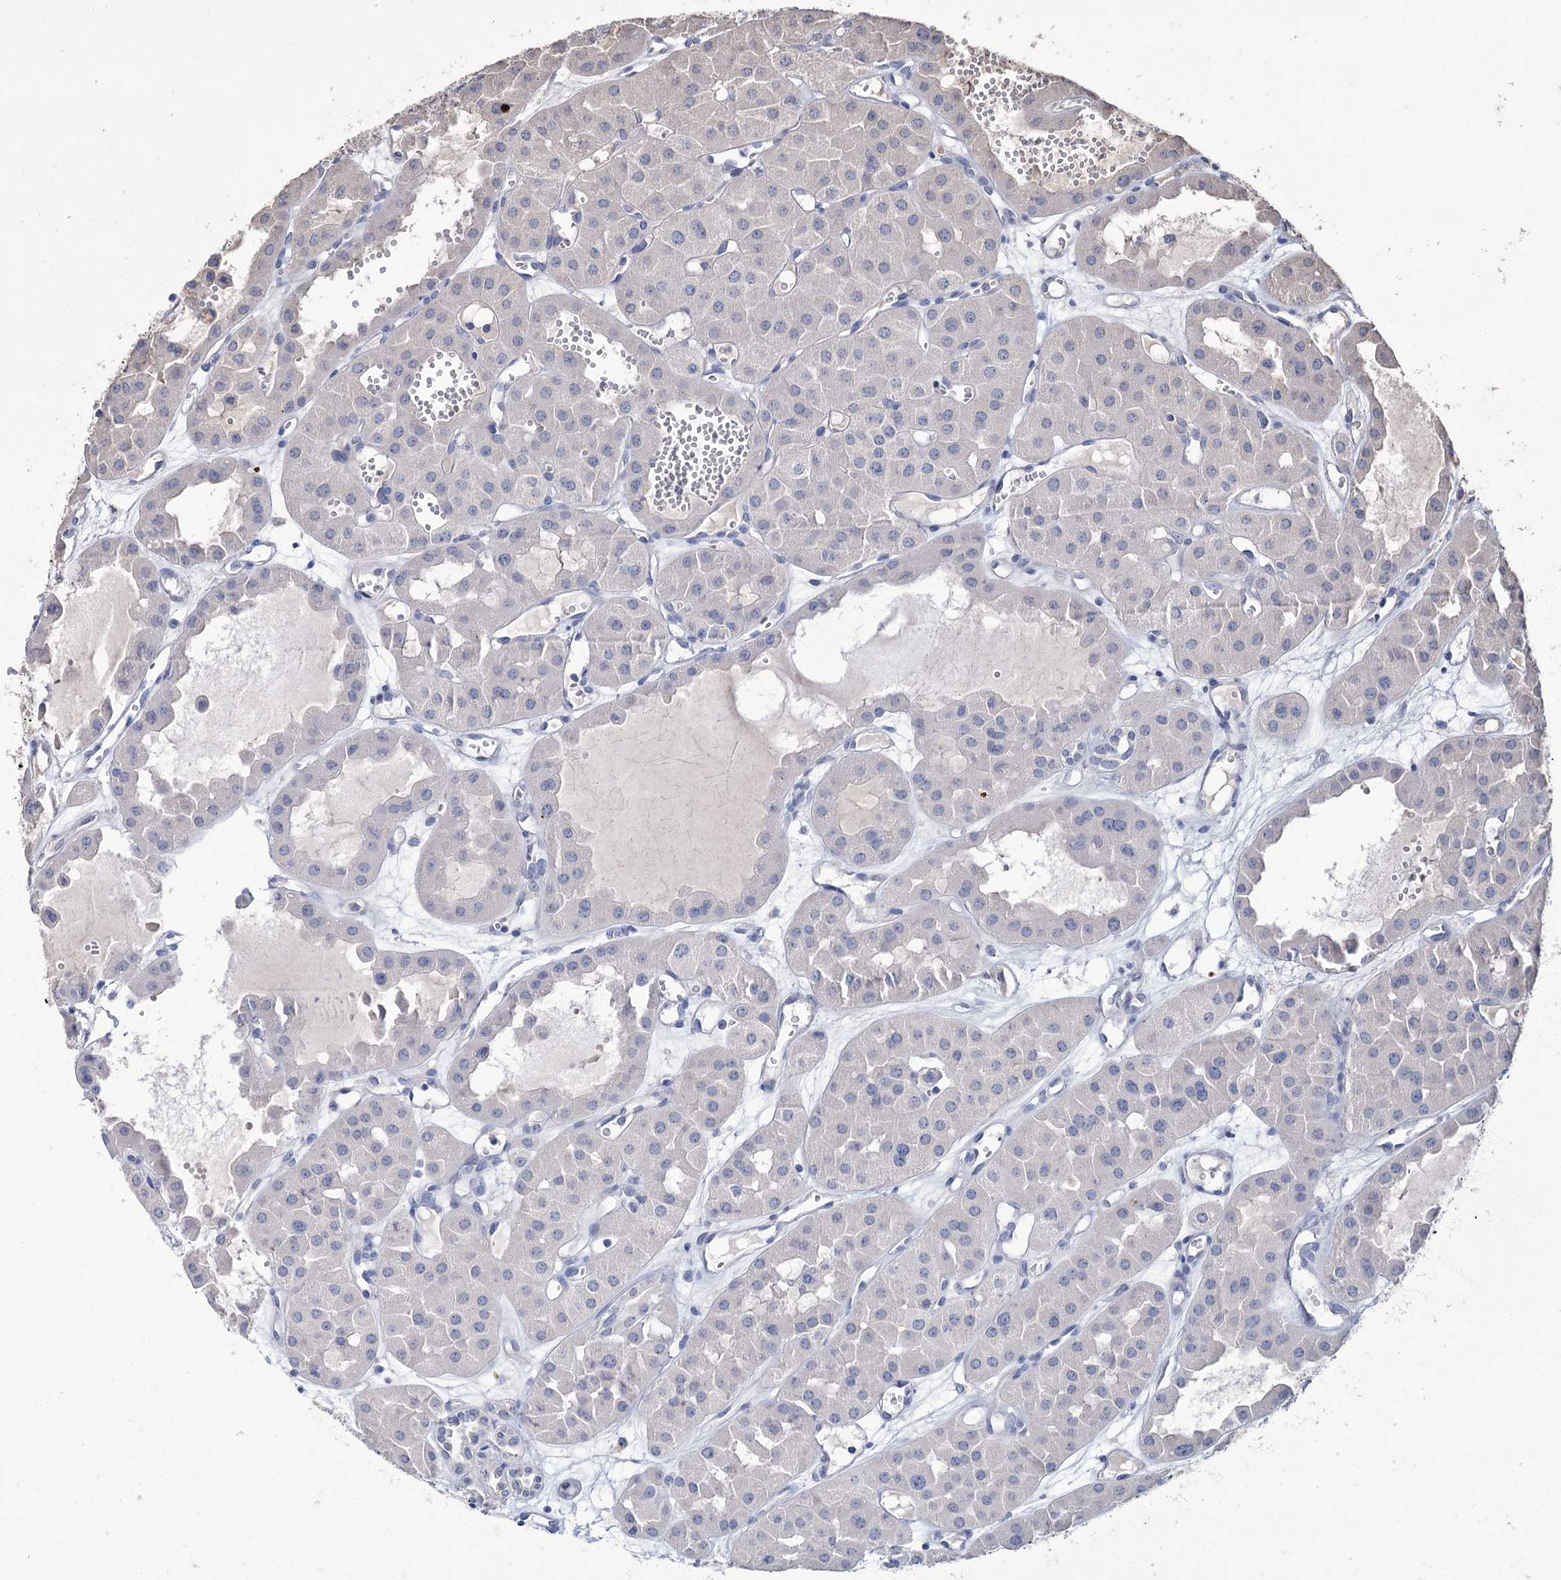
{"staining": {"intensity": "negative", "quantity": "none", "location": "none"}, "tissue": "renal cancer", "cell_type": "Tumor cells", "image_type": "cancer", "snomed": [{"axis": "morphology", "description": "Carcinoma, NOS"}, {"axis": "topography", "description": "Kidney"}], "caption": "High power microscopy photomicrograph of an immunohistochemistry histopathology image of renal cancer (carcinoma), revealing no significant expression in tumor cells.", "gene": "EPB41L5", "patient": {"sex": "female", "age": 75}}